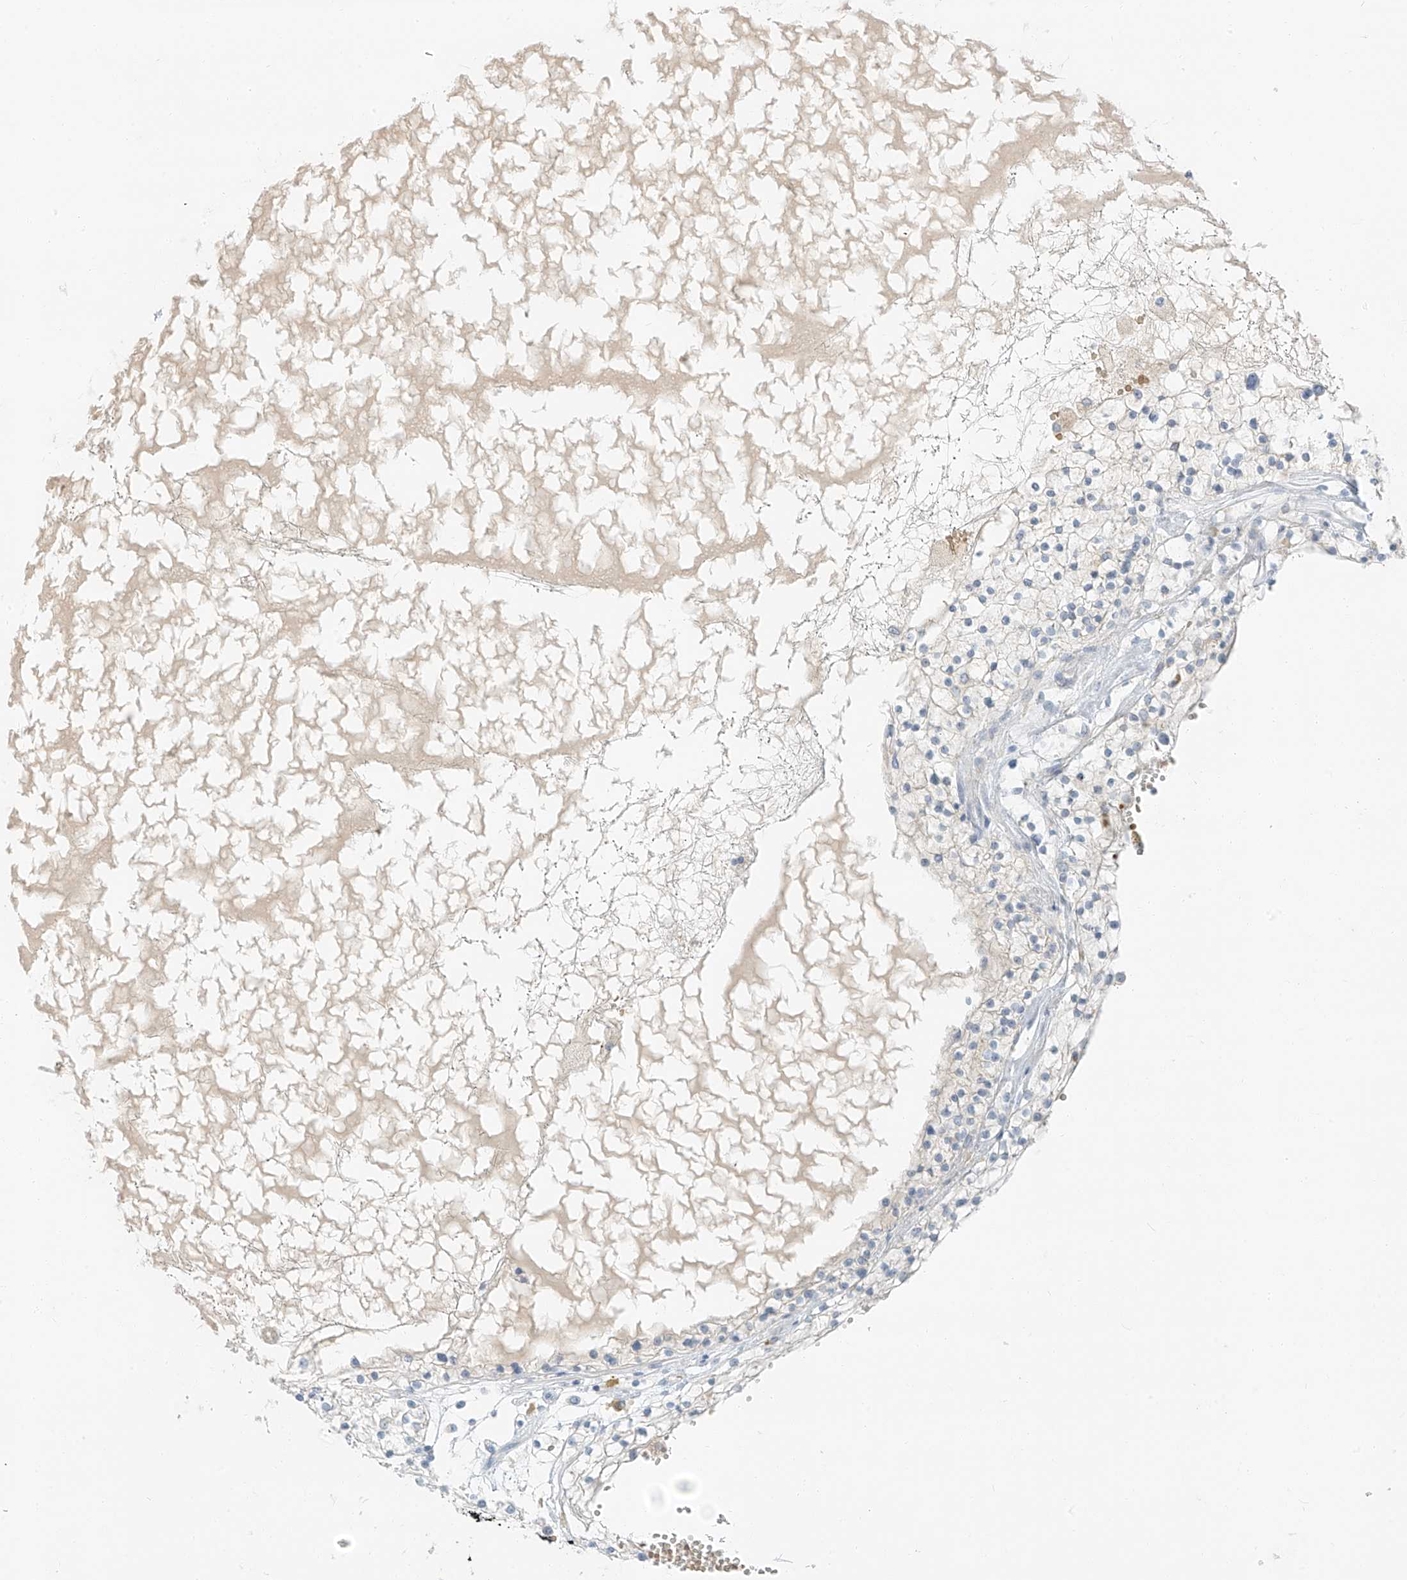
{"staining": {"intensity": "negative", "quantity": "none", "location": "none"}, "tissue": "renal cancer", "cell_type": "Tumor cells", "image_type": "cancer", "snomed": [{"axis": "morphology", "description": "Normal tissue, NOS"}, {"axis": "morphology", "description": "Adenocarcinoma, NOS"}, {"axis": "topography", "description": "Kidney"}], "caption": "Immunohistochemical staining of adenocarcinoma (renal) exhibits no significant staining in tumor cells.", "gene": "PGC", "patient": {"sex": "male", "age": 68}}